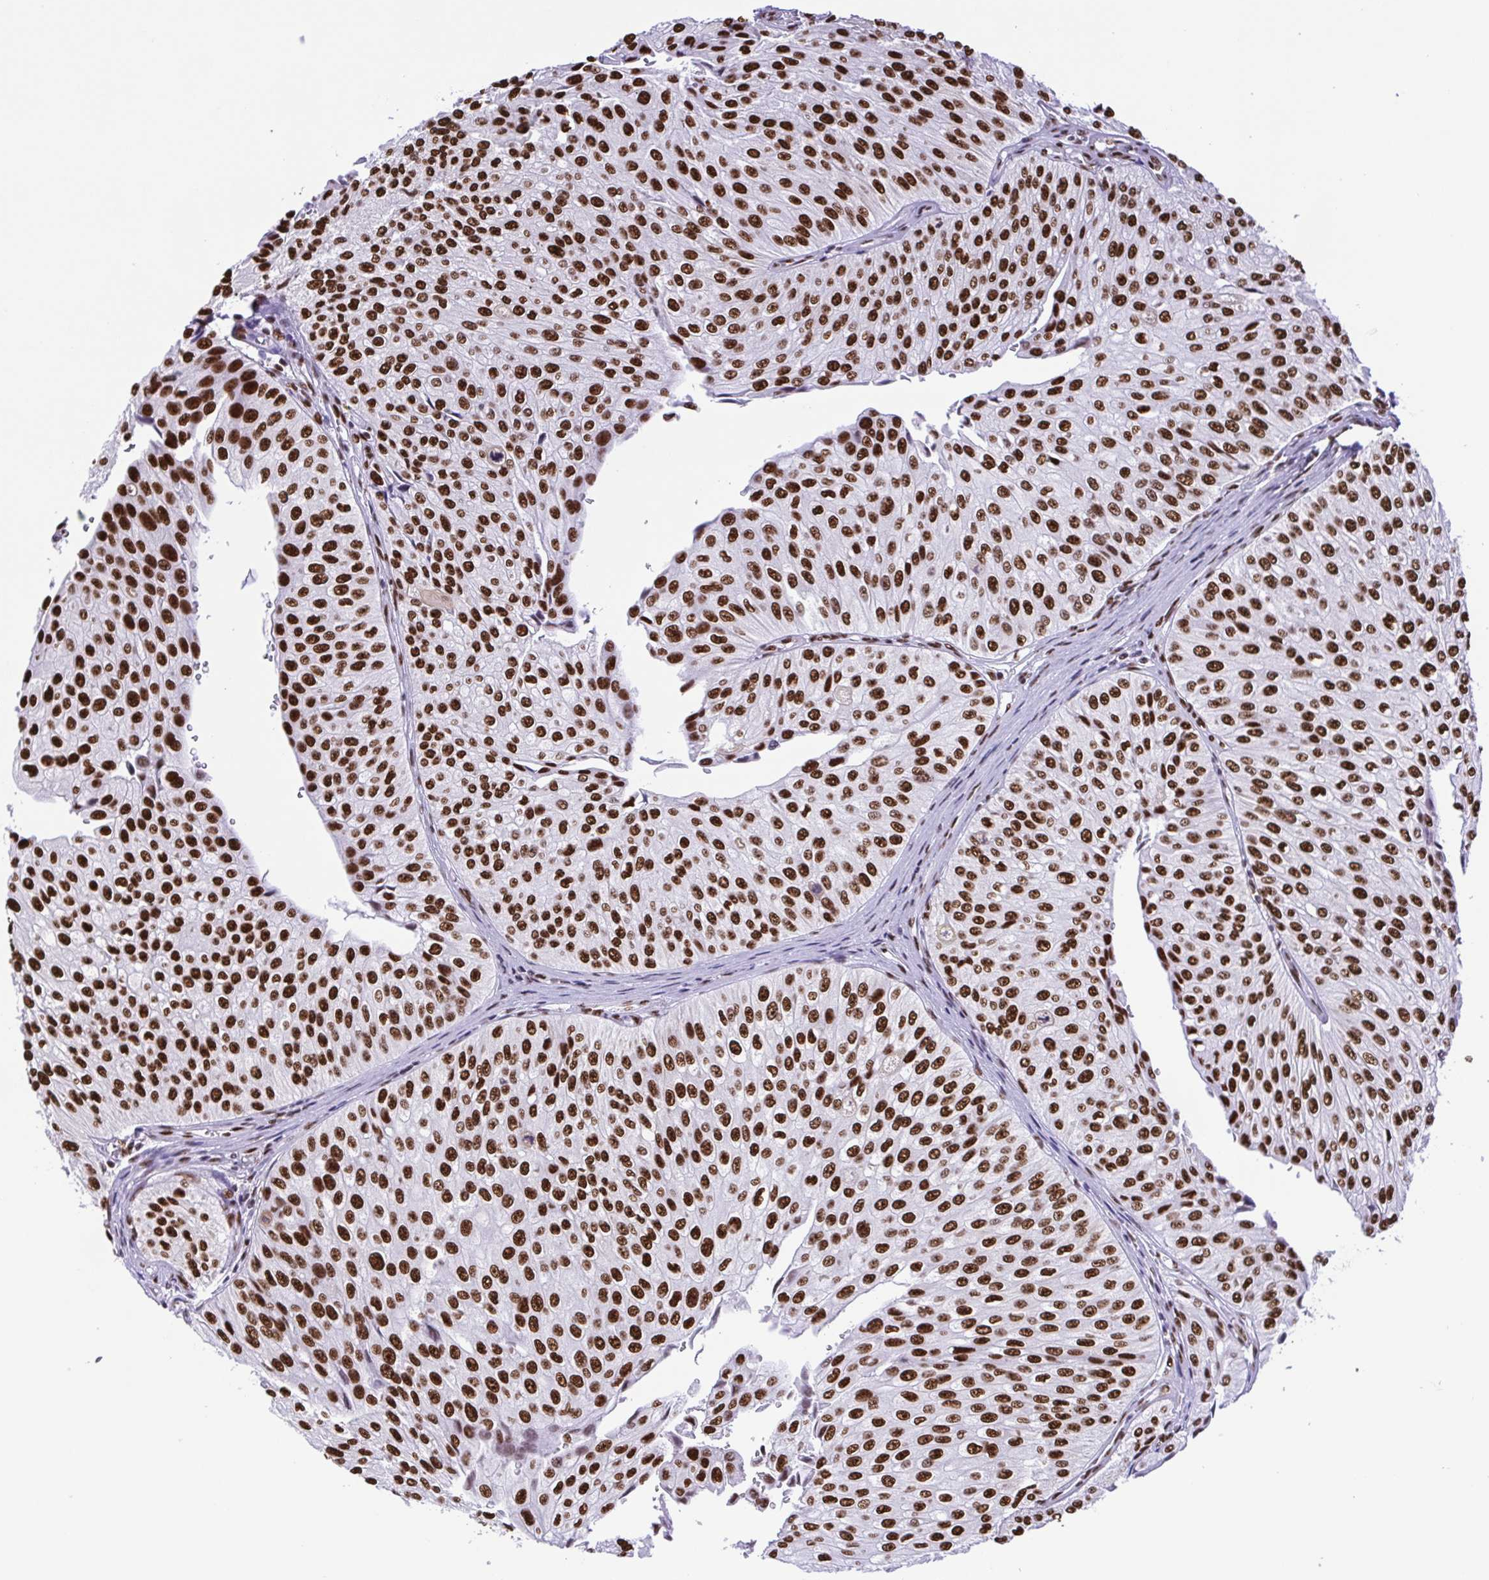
{"staining": {"intensity": "strong", "quantity": ">75%", "location": "nuclear"}, "tissue": "urothelial cancer", "cell_type": "Tumor cells", "image_type": "cancer", "snomed": [{"axis": "morphology", "description": "Urothelial carcinoma, NOS"}, {"axis": "topography", "description": "Urinary bladder"}], "caption": "Protein staining displays strong nuclear positivity in approximately >75% of tumor cells in urothelial cancer. The staining was performed using DAB, with brown indicating positive protein expression. Nuclei are stained blue with hematoxylin.", "gene": "TRIM28", "patient": {"sex": "male", "age": 67}}